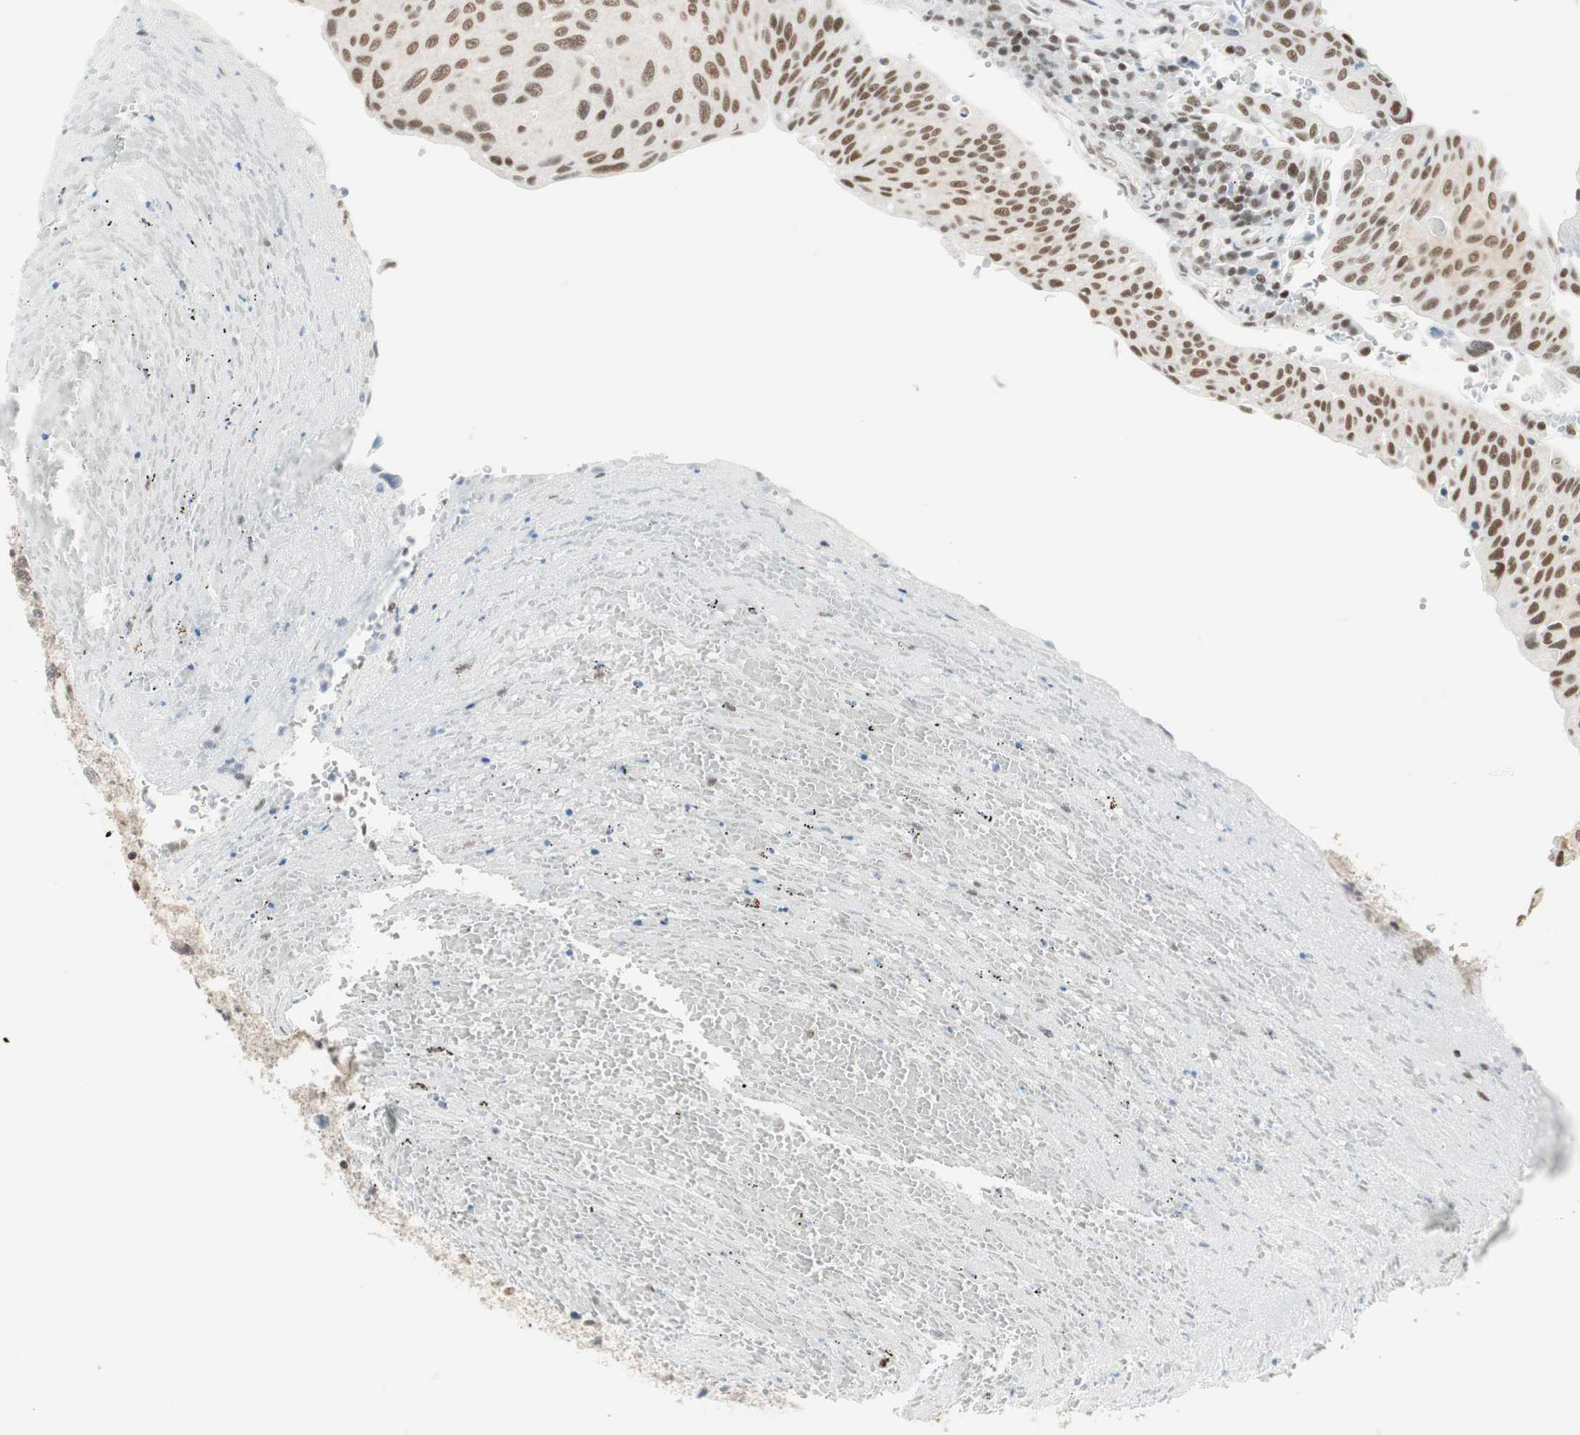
{"staining": {"intensity": "moderate", "quantity": ">75%", "location": "nuclear"}, "tissue": "urothelial cancer", "cell_type": "Tumor cells", "image_type": "cancer", "snomed": [{"axis": "morphology", "description": "Urothelial carcinoma, High grade"}, {"axis": "topography", "description": "Urinary bladder"}], "caption": "Protein expression by IHC shows moderate nuclear expression in about >75% of tumor cells in high-grade urothelial carcinoma.", "gene": "ZBTB17", "patient": {"sex": "male", "age": 66}}